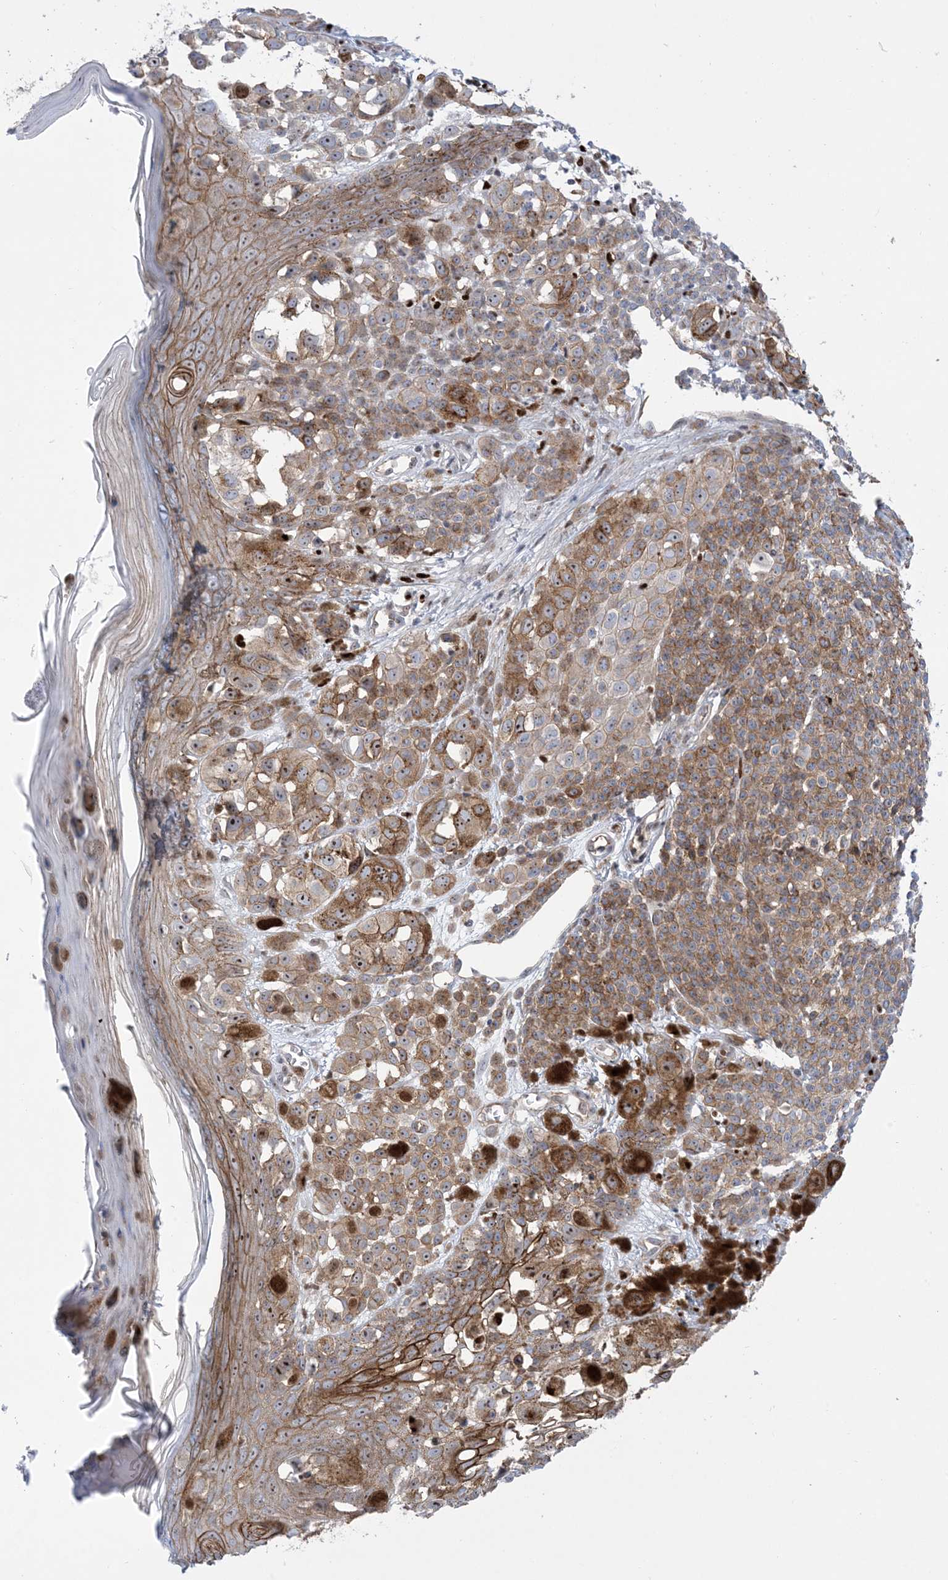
{"staining": {"intensity": "moderate", "quantity": ">75%", "location": "cytoplasmic/membranous"}, "tissue": "melanoma", "cell_type": "Tumor cells", "image_type": "cancer", "snomed": [{"axis": "morphology", "description": "Malignant melanoma, NOS"}, {"axis": "topography", "description": "Skin of leg"}], "caption": "This is an image of immunohistochemistry staining of melanoma, which shows moderate staining in the cytoplasmic/membranous of tumor cells.", "gene": "MARS2", "patient": {"sex": "female", "age": 72}}